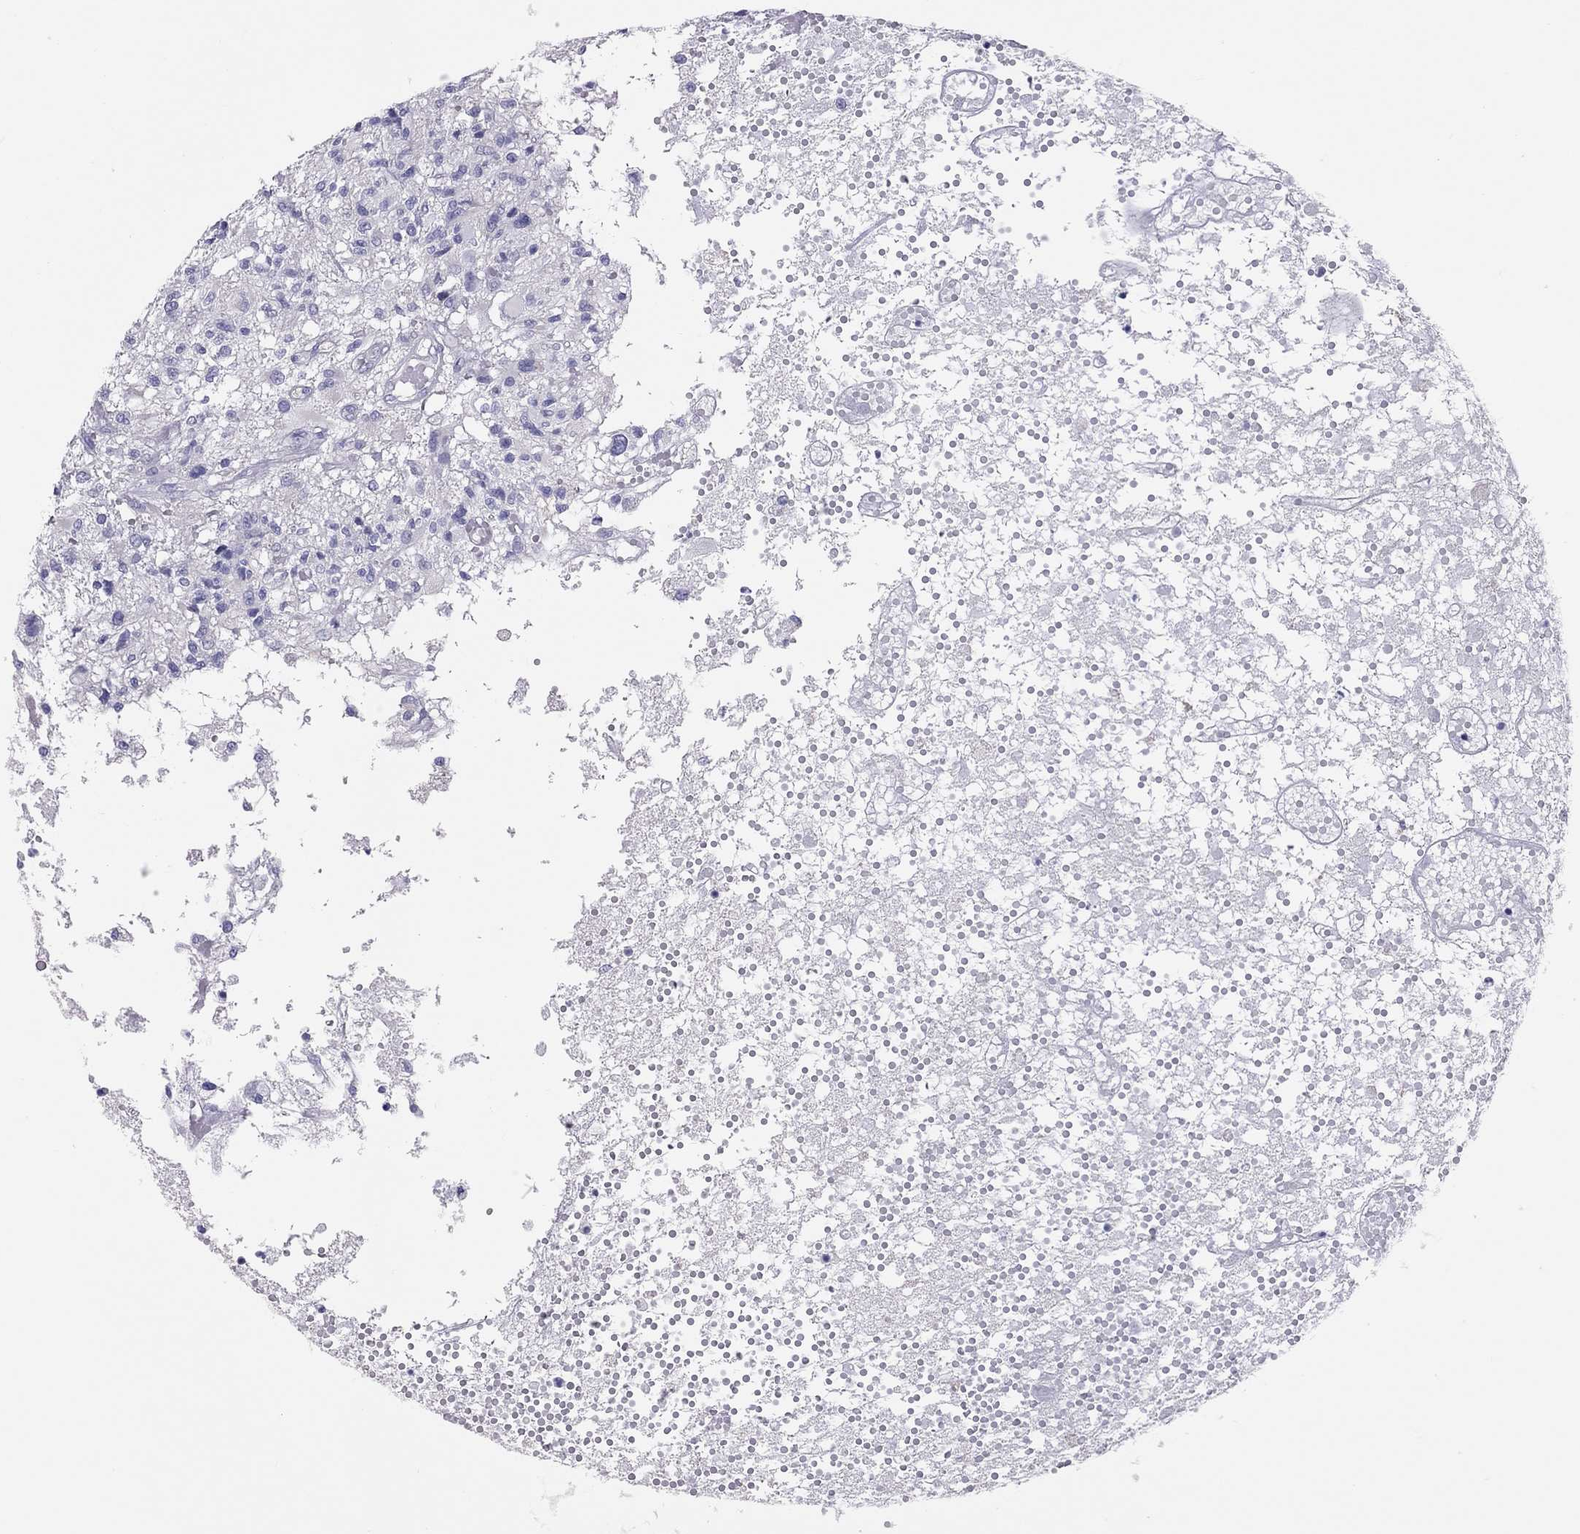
{"staining": {"intensity": "negative", "quantity": "none", "location": "none"}, "tissue": "glioma", "cell_type": "Tumor cells", "image_type": "cancer", "snomed": [{"axis": "morphology", "description": "Glioma, malignant, High grade"}, {"axis": "topography", "description": "Brain"}], "caption": "A photomicrograph of human glioma is negative for staining in tumor cells.", "gene": "PSMB11", "patient": {"sex": "female", "age": 63}}